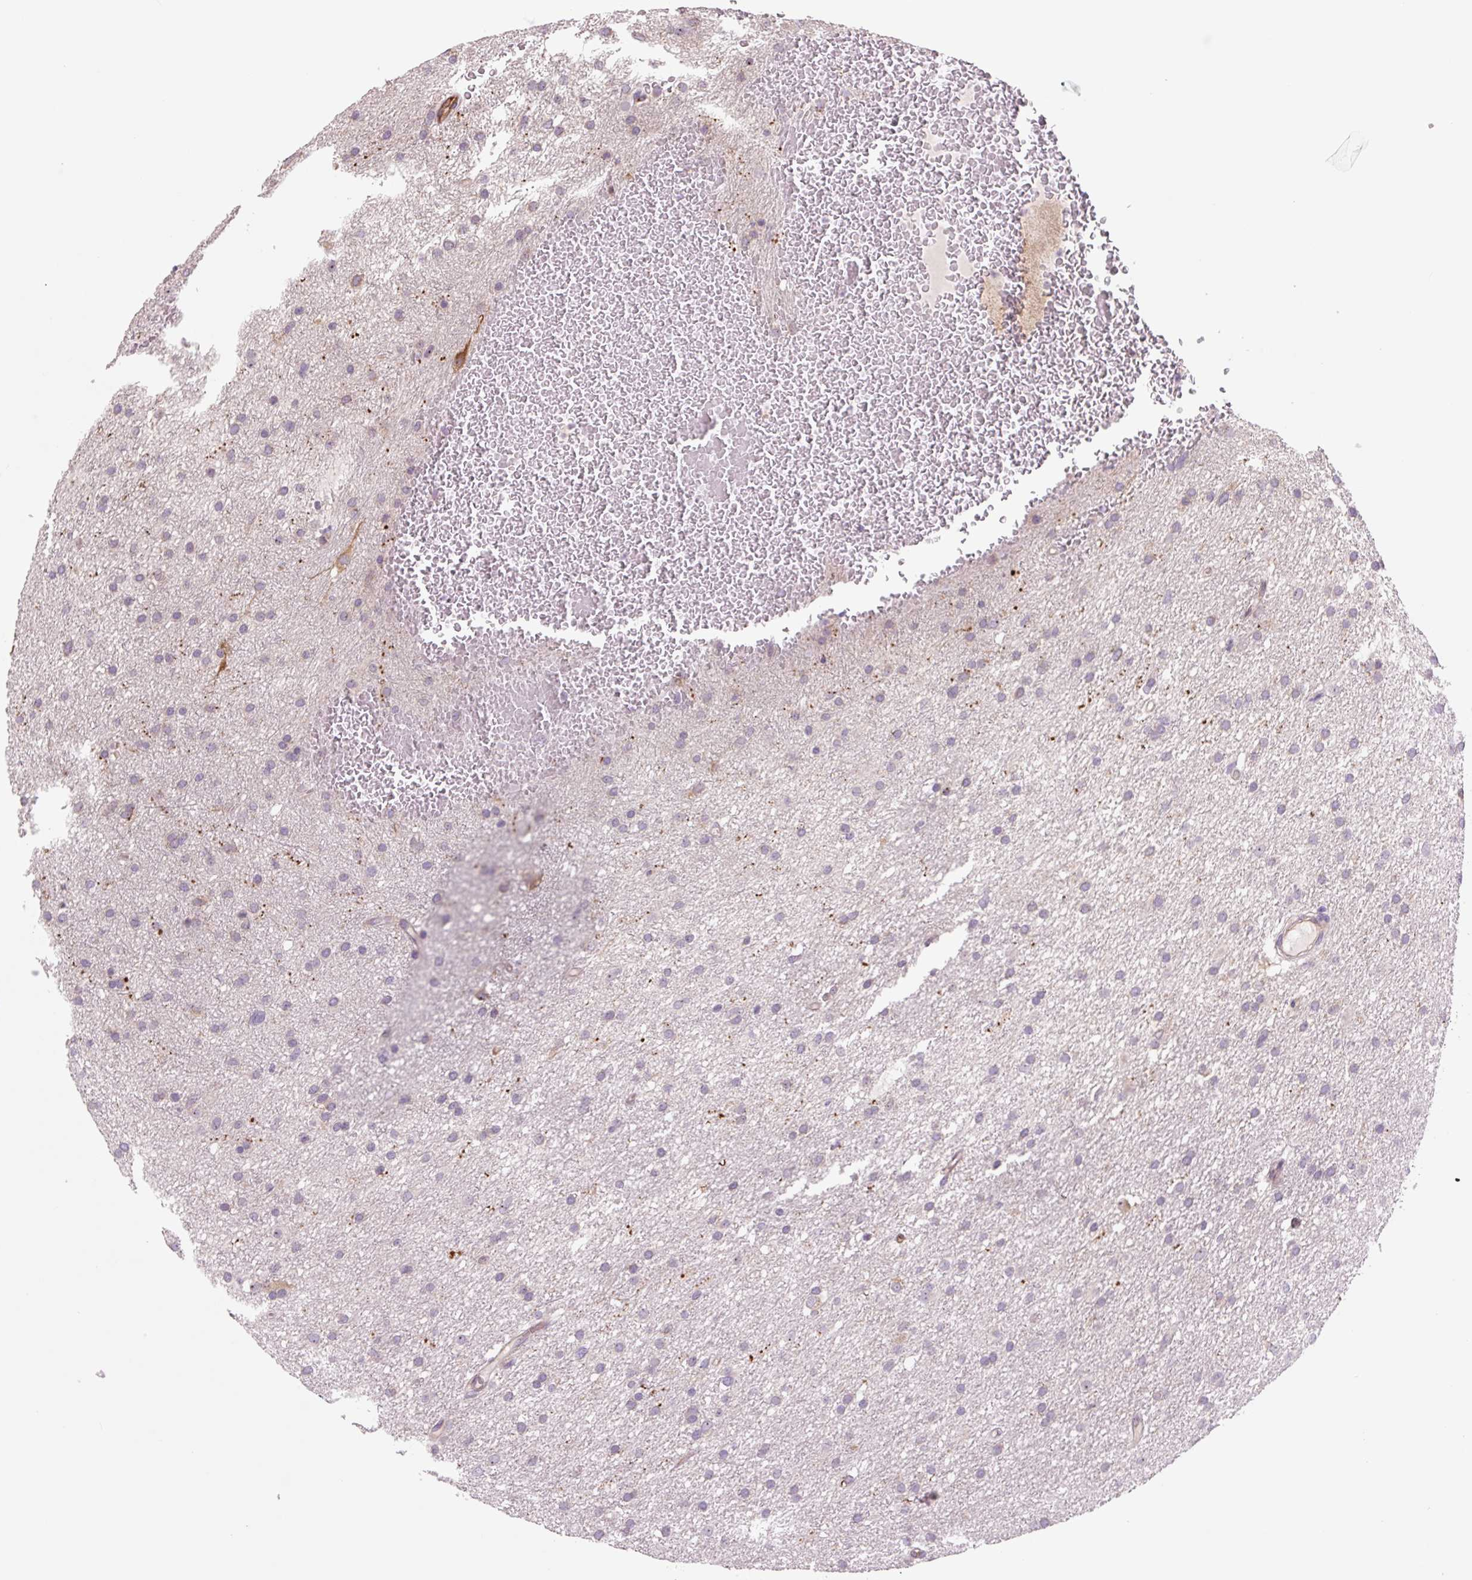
{"staining": {"intensity": "negative", "quantity": "none", "location": "none"}, "tissue": "glioma", "cell_type": "Tumor cells", "image_type": "cancer", "snomed": [{"axis": "morphology", "description": "Glioma, malignant, High grade"}, {"axis": "topography", "description": "Cerebral cortex"}], "caption": "Immunohistochemistry (IHC) micrograph of neoplastic tissue: glioma stained with DAB displays no significant protein staining in tumor cells.", "gene": "PLA2G4A", "patient": {"sex": "female", "age": 36}}